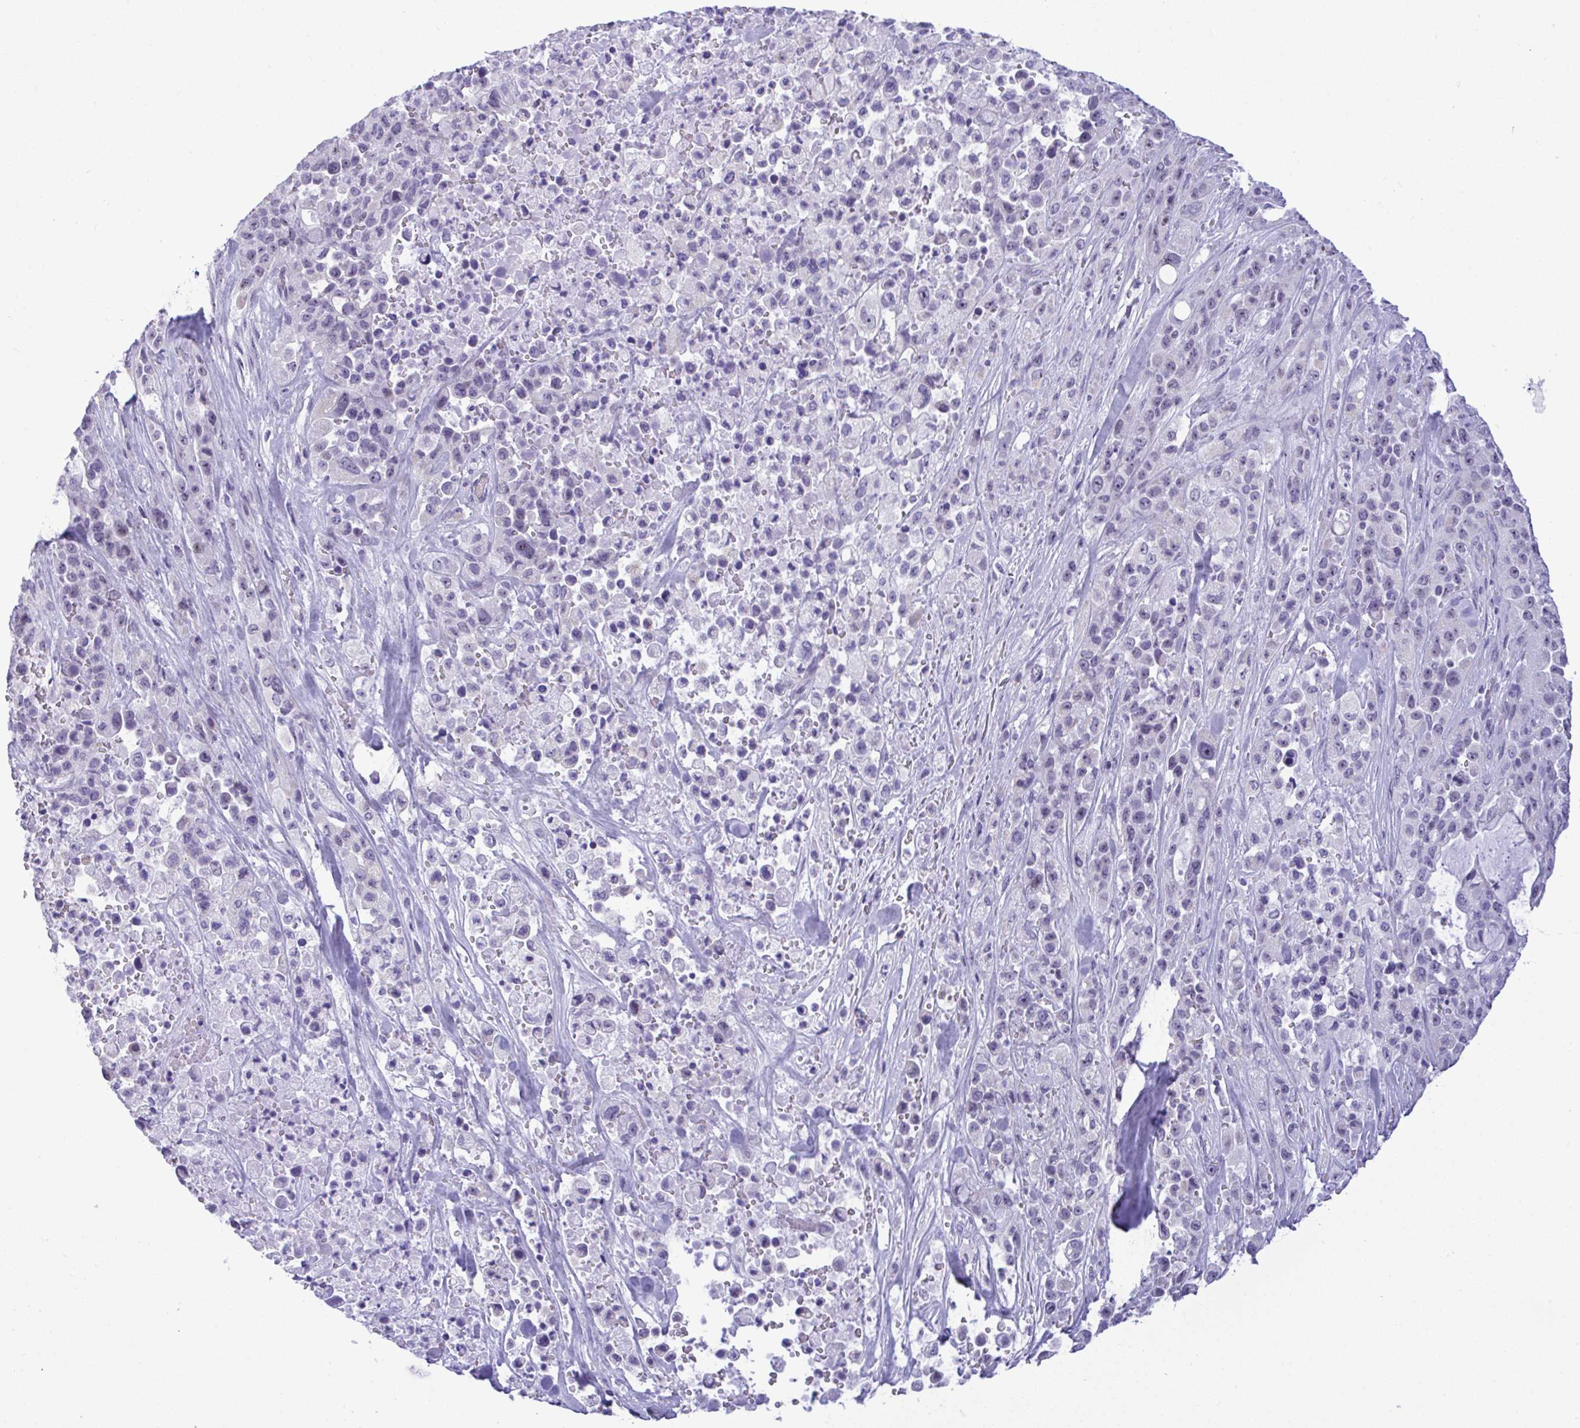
{"staining": {"intensity": "negative", "quantity": "none", "location": "none"}, "tissue": "pancreatic cancer", "cell_type": "Tumor cells", "image_type": "cancer", "snomed": [{"axis": "morphology", "description": "Adenocarcinoma, NOS"}, {"axis": "topography", "description": "Pancreas"}], "caption": "Immunohistochemical staining of pancreatic adenocarcinoma demonstrates no significant staining in tumor cells.", "gene": "YBX2", "patient": {"sex": "male", "age": 44}}